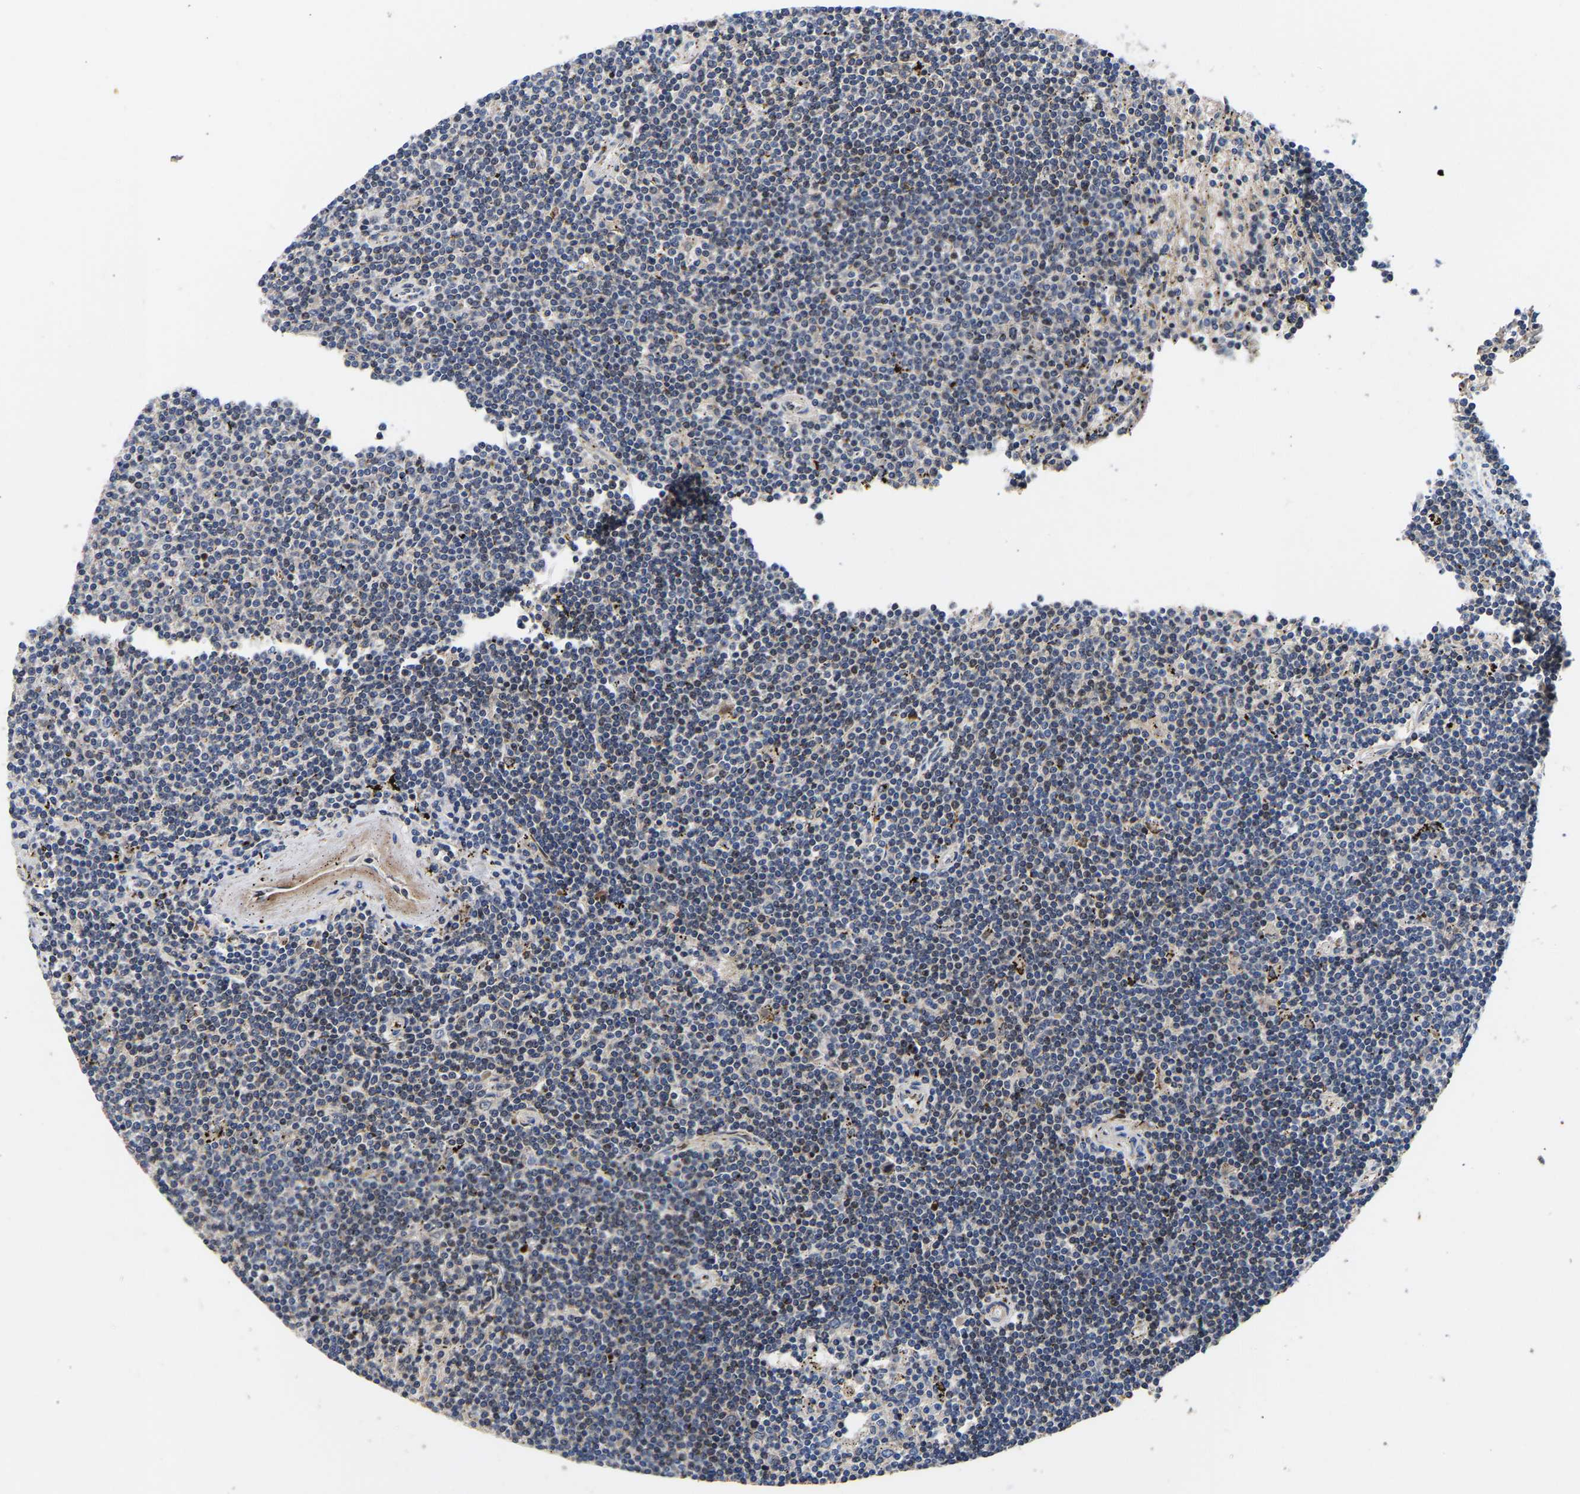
{"staining": {"intensity": "negative", "quantity": "none", "location": "none"}, "tissue": "lymphoma", "cell_type": "Tumor cells", "image_type": "cancer", "snomed": [{"axis": "morphology", "description": "Malignant lymphoma, non-Hodgkin's type, Low grade"}, {"axis": "topography", "description": "Spleen"}], "caption": "Immunohistochemistry micrograph of human low-grade malignant lymphoma, non-Hodgkin's type stained for a protein (brown), which demonstrates no positivity in tumor cells. (DAB immunohistochemistry visualized using brightfield microscopy, high magnification).", "gene": "RINT1", "patient": {"sex": "male", "age": 76}}